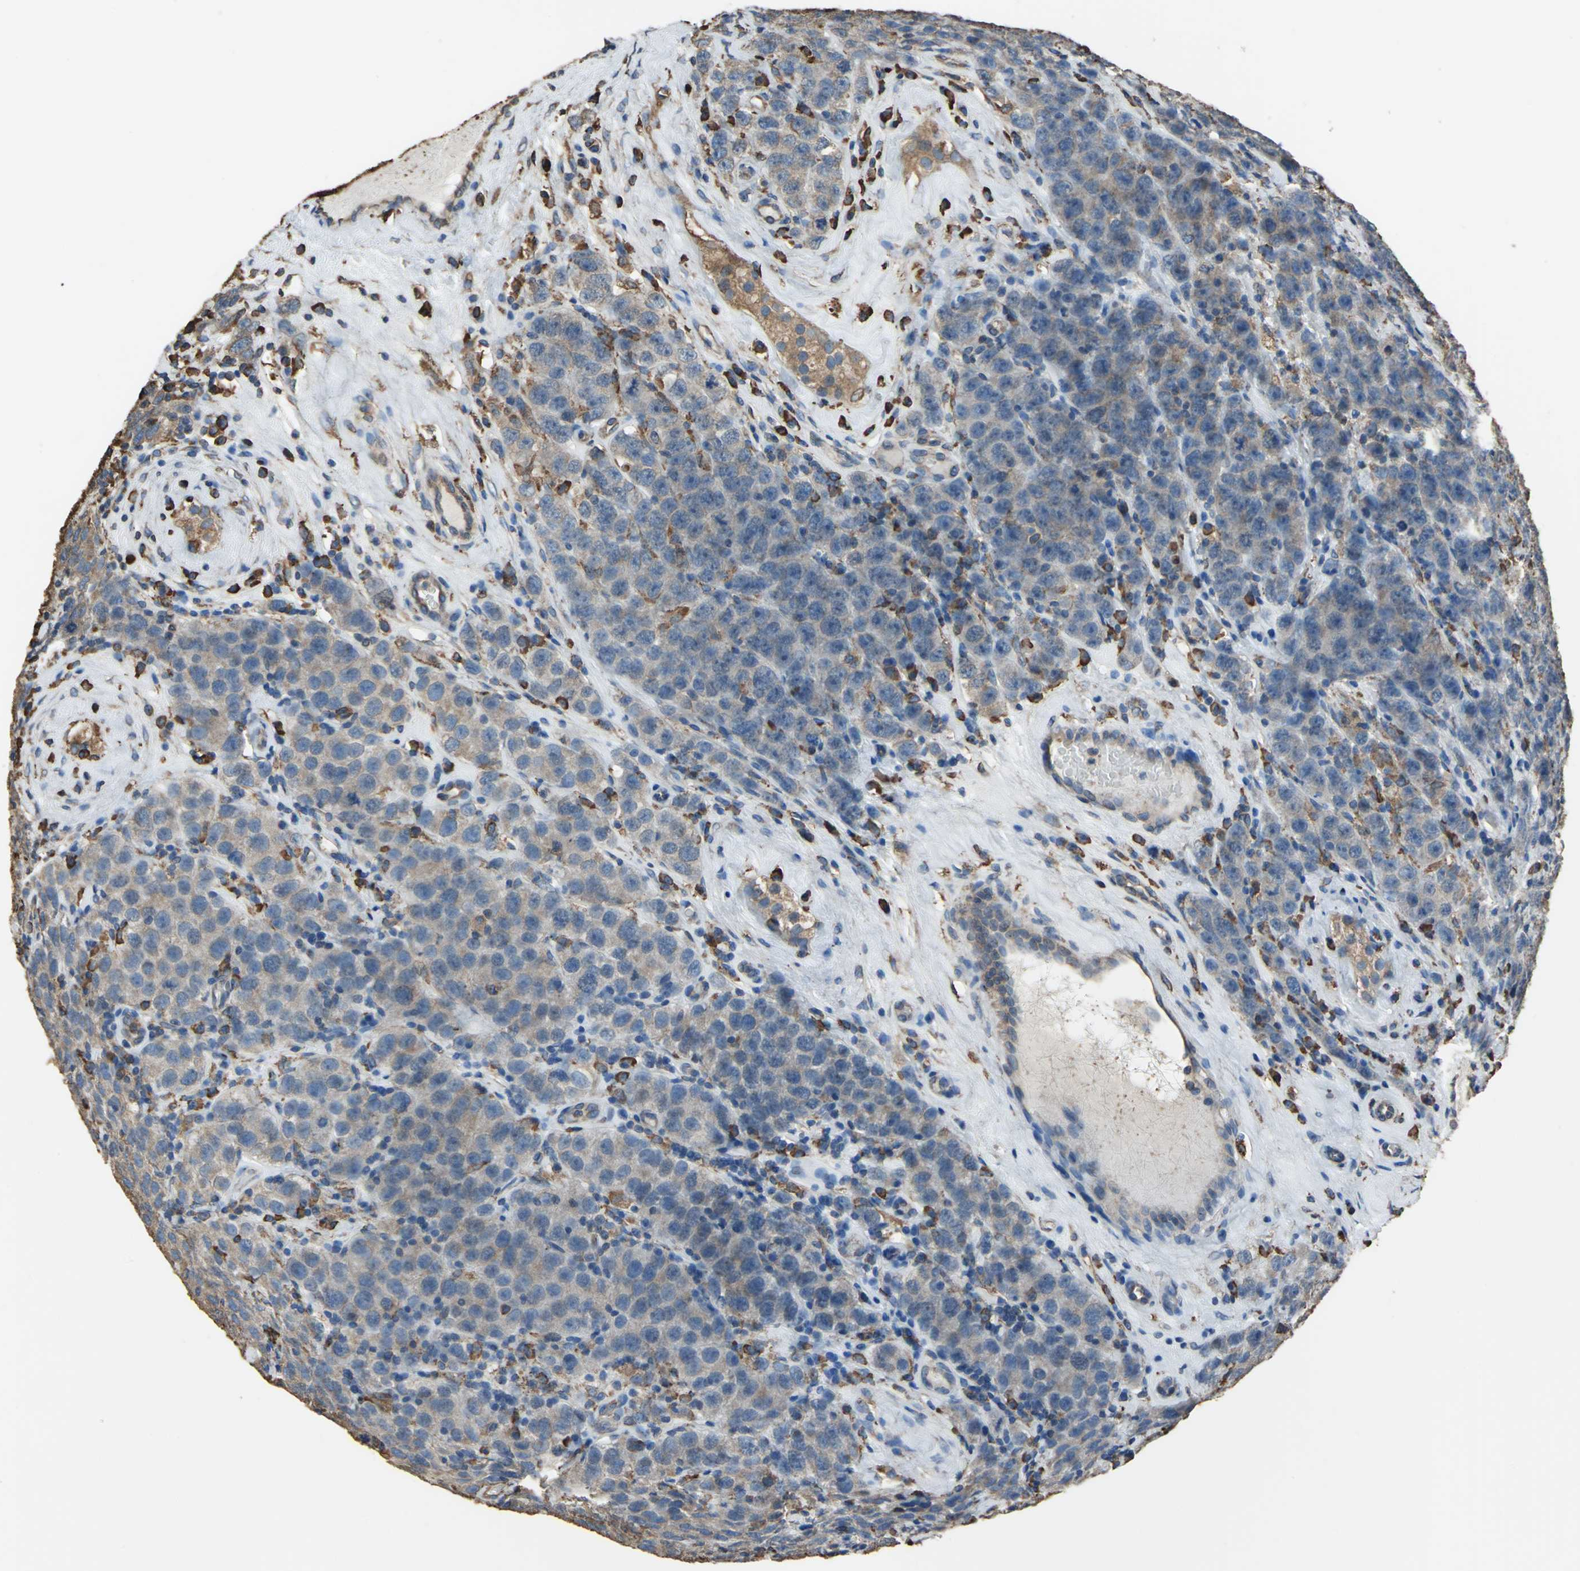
{"staining": {"intensity": "moderate", "quantity": ">75%", "location": "cytoplasmic/membranous"}, "tissue": "testis cancer", "cell_type": "Tumor cells", "image_type": "cancer", "snomed": [{"axis": "morphology", "description": "Seminoma, NOS"}, {"axis": "topography", "description": "Testis"}], "caption": "The immunohistochemical stain highlights moderate cytoplasmic/membranous staining in tumor cells of testis cancer tissue.", "gene": "GPANK1", "patient": {"sex": "male", "age": 52}}